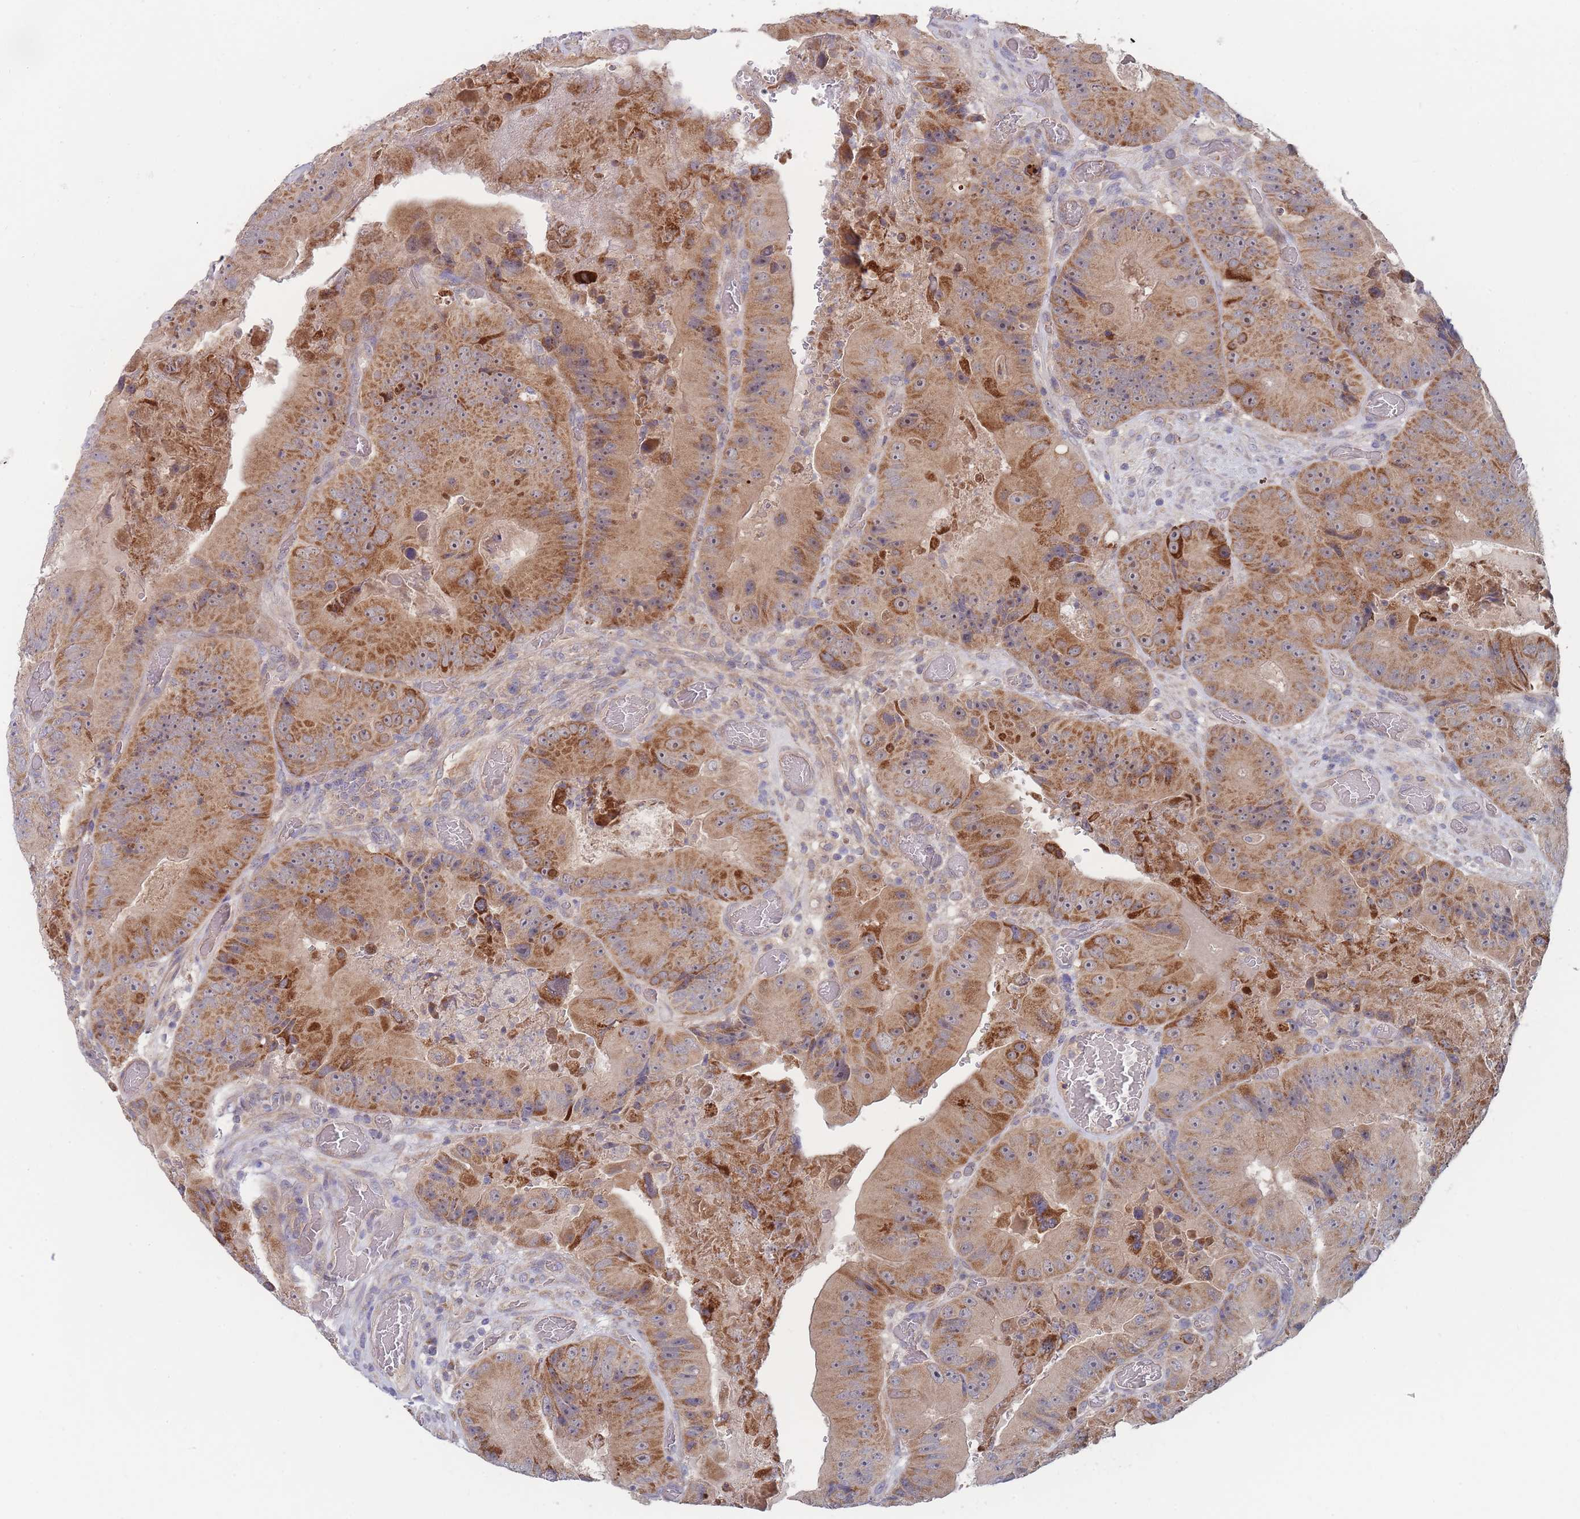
{"staining": {"intensity": "moderate", "quantity": ">75%", "location": "cytoplasmic/membranous,nuclear"}, "tissue": "colorectal cancer", "cell_type": "Tumor cells", "image_type": "cancer", "snomed": [{"axis": "morphology", "description": "Adenocarcinoma, NOS"}, {"axis": "topography", "description": "Colon"}], "caption": "Tumor cells reveal moderate cytoplasmic/membranous and nuclear expression in approximately >75% of cells in colorectal cancer (adenocarcinoma). The staining was performed using DAB (3,3'-diaminobenzidine), with brown indicating positive protein expression. Nuclei are stained blue with hematoxylin.", "gene": "NUB1", "patient": {"sex": "female", "age": 86}}